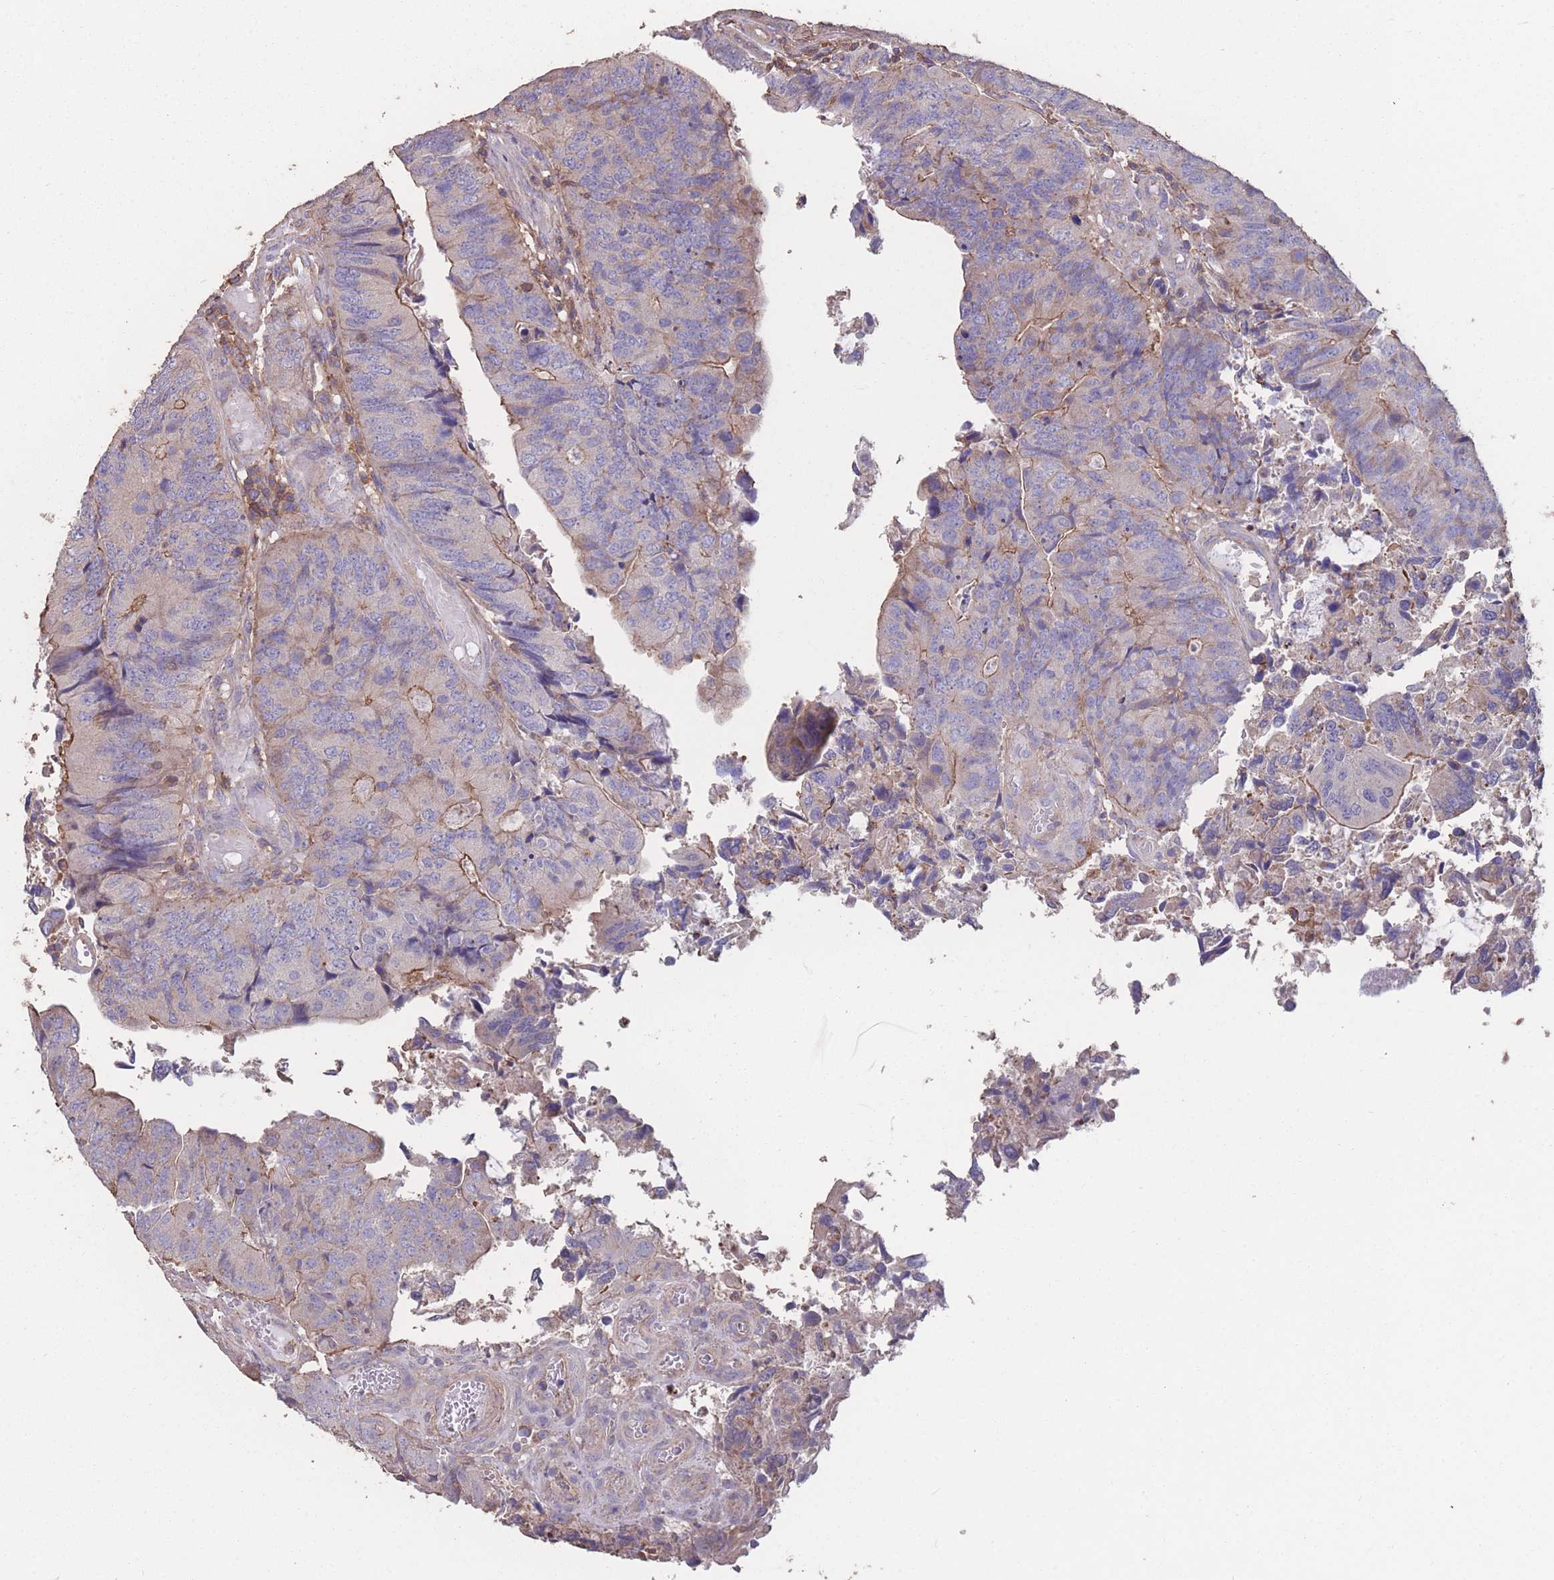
{"staining": {"intensity": "negative", "quantity": "none", "location": "none"}, "tissue": "colorectal cancer", "cell_type": "Tumor cells", "image_type": "cancer", "snomed": [{"axis": "morphology", "description": "Adenocarcinoma, NOS"}, {"axis": "topography", "description": "Colon"}], "caption": "Colorectal cancer was stained to show a protein in brown. There is no significant positivity in tumor cells.", "gene": "NUDT21", "patient": {"sex": "female", "age": 67}}